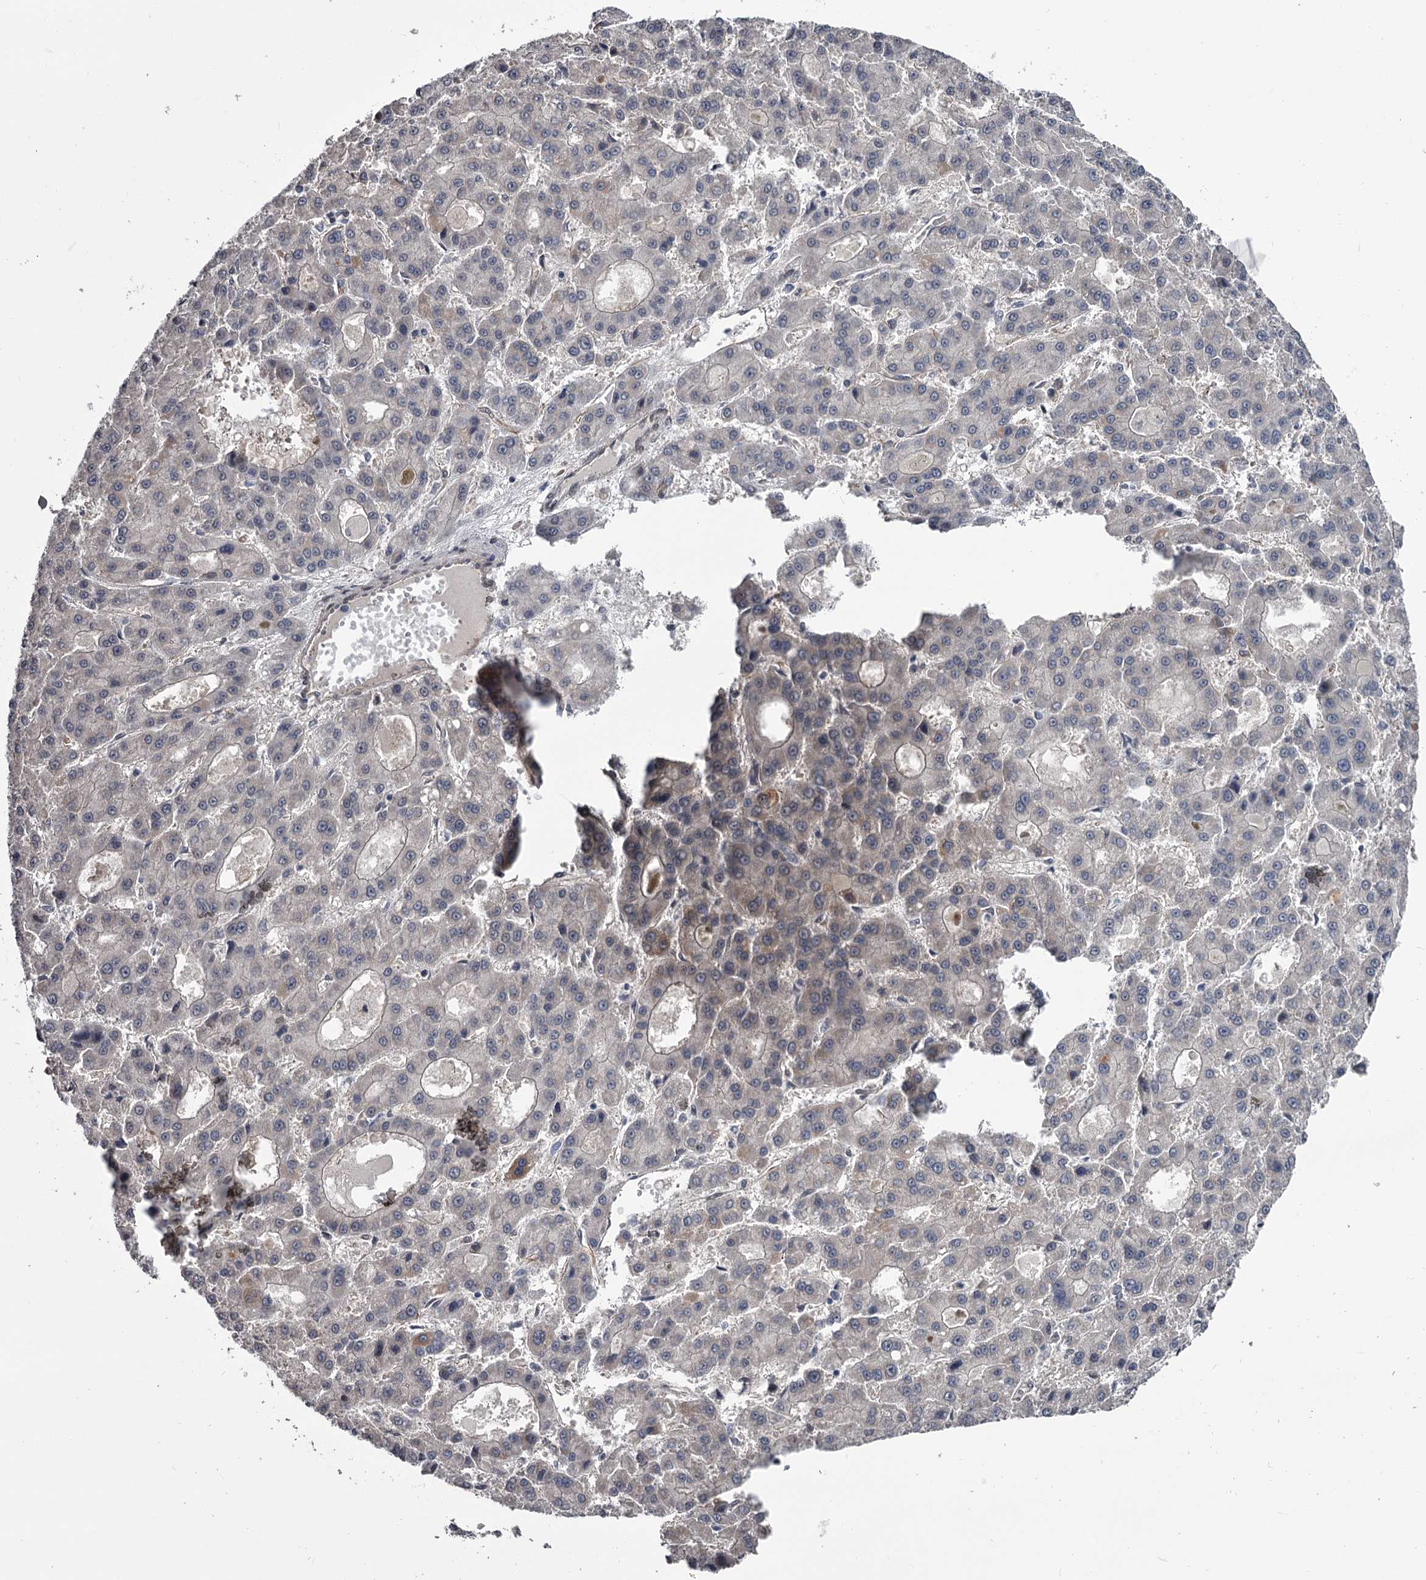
{"staining": {"intensity": "negative", "quantity": "none", "location": "none"}, "tissue": "liver cancer", "cell_type": "Tumor cells", "image_type": "cancer", "snomed": [{"axis": "morphology", "description": "Carcinoma, Hepatocellular, NOS"}, {"axis": "topography", "description": "Liver"}], "caption": "High power microscopy micrograph of an immunohistochemistry (IHC) histopathology image of liver cancer, revealing no significant staining in tumor cells.", "gene": "PRPF40B", "patient": {"sex": "male", "age": 70}}